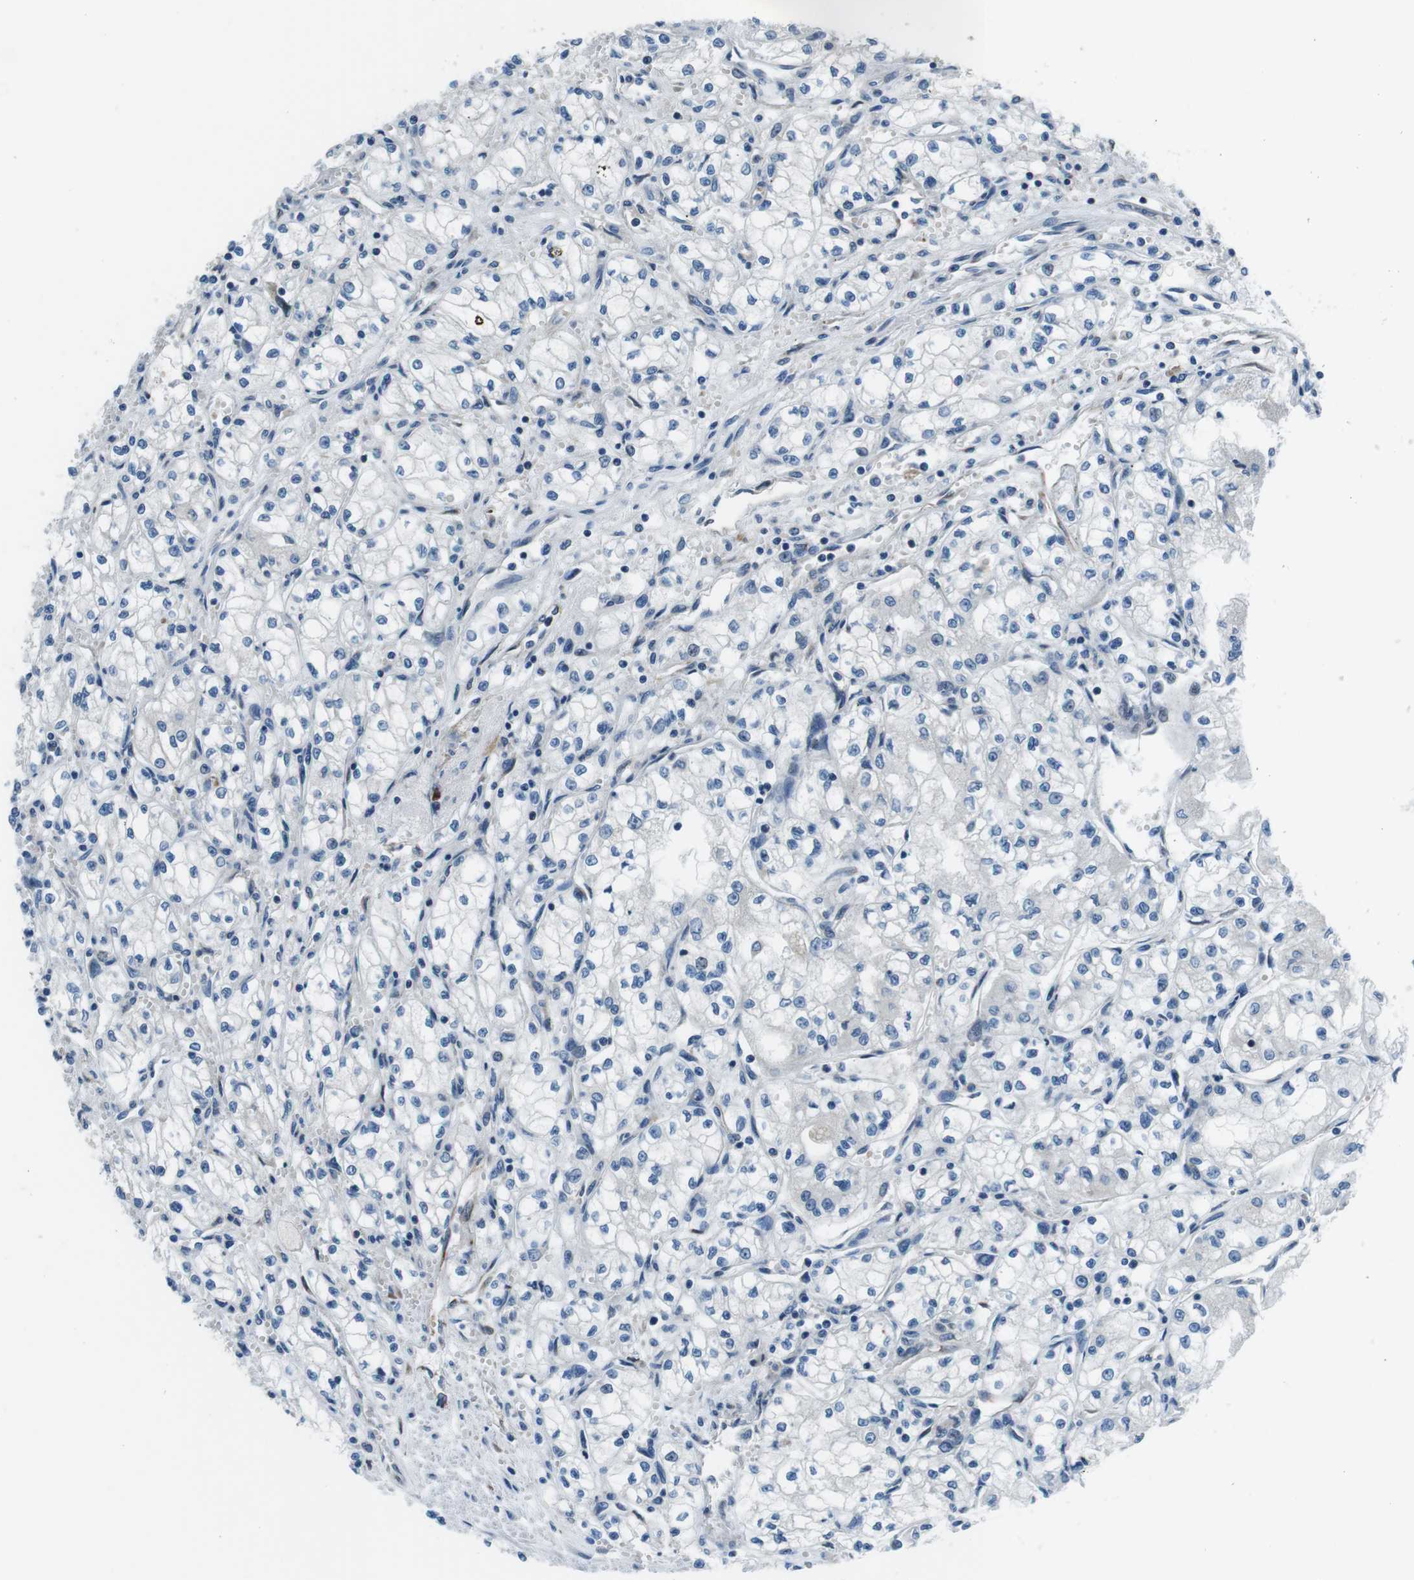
{"staining": {"intensity": "negative", "quantity": "none", "location": "none"}, "tissue": "renal cancer", "cell_type": "Tumor cells", "image_type": "cancer", "snomed": [{"axis": "morphology", "description": "Normal tissue, NOS"}, {"axis": "morphology", "description": "Adenocarcinoma, NOS"}, {"axis": "topography", "description": "Kidney"}], "caption": "A high-resolution photomicrograph shows immunohistochemistry staining of renal adenocarcinoma, which reveals no significant expression in tumor cells.", "gene": "NUCB2", "patient": {"sex": "male", "age": 59}}